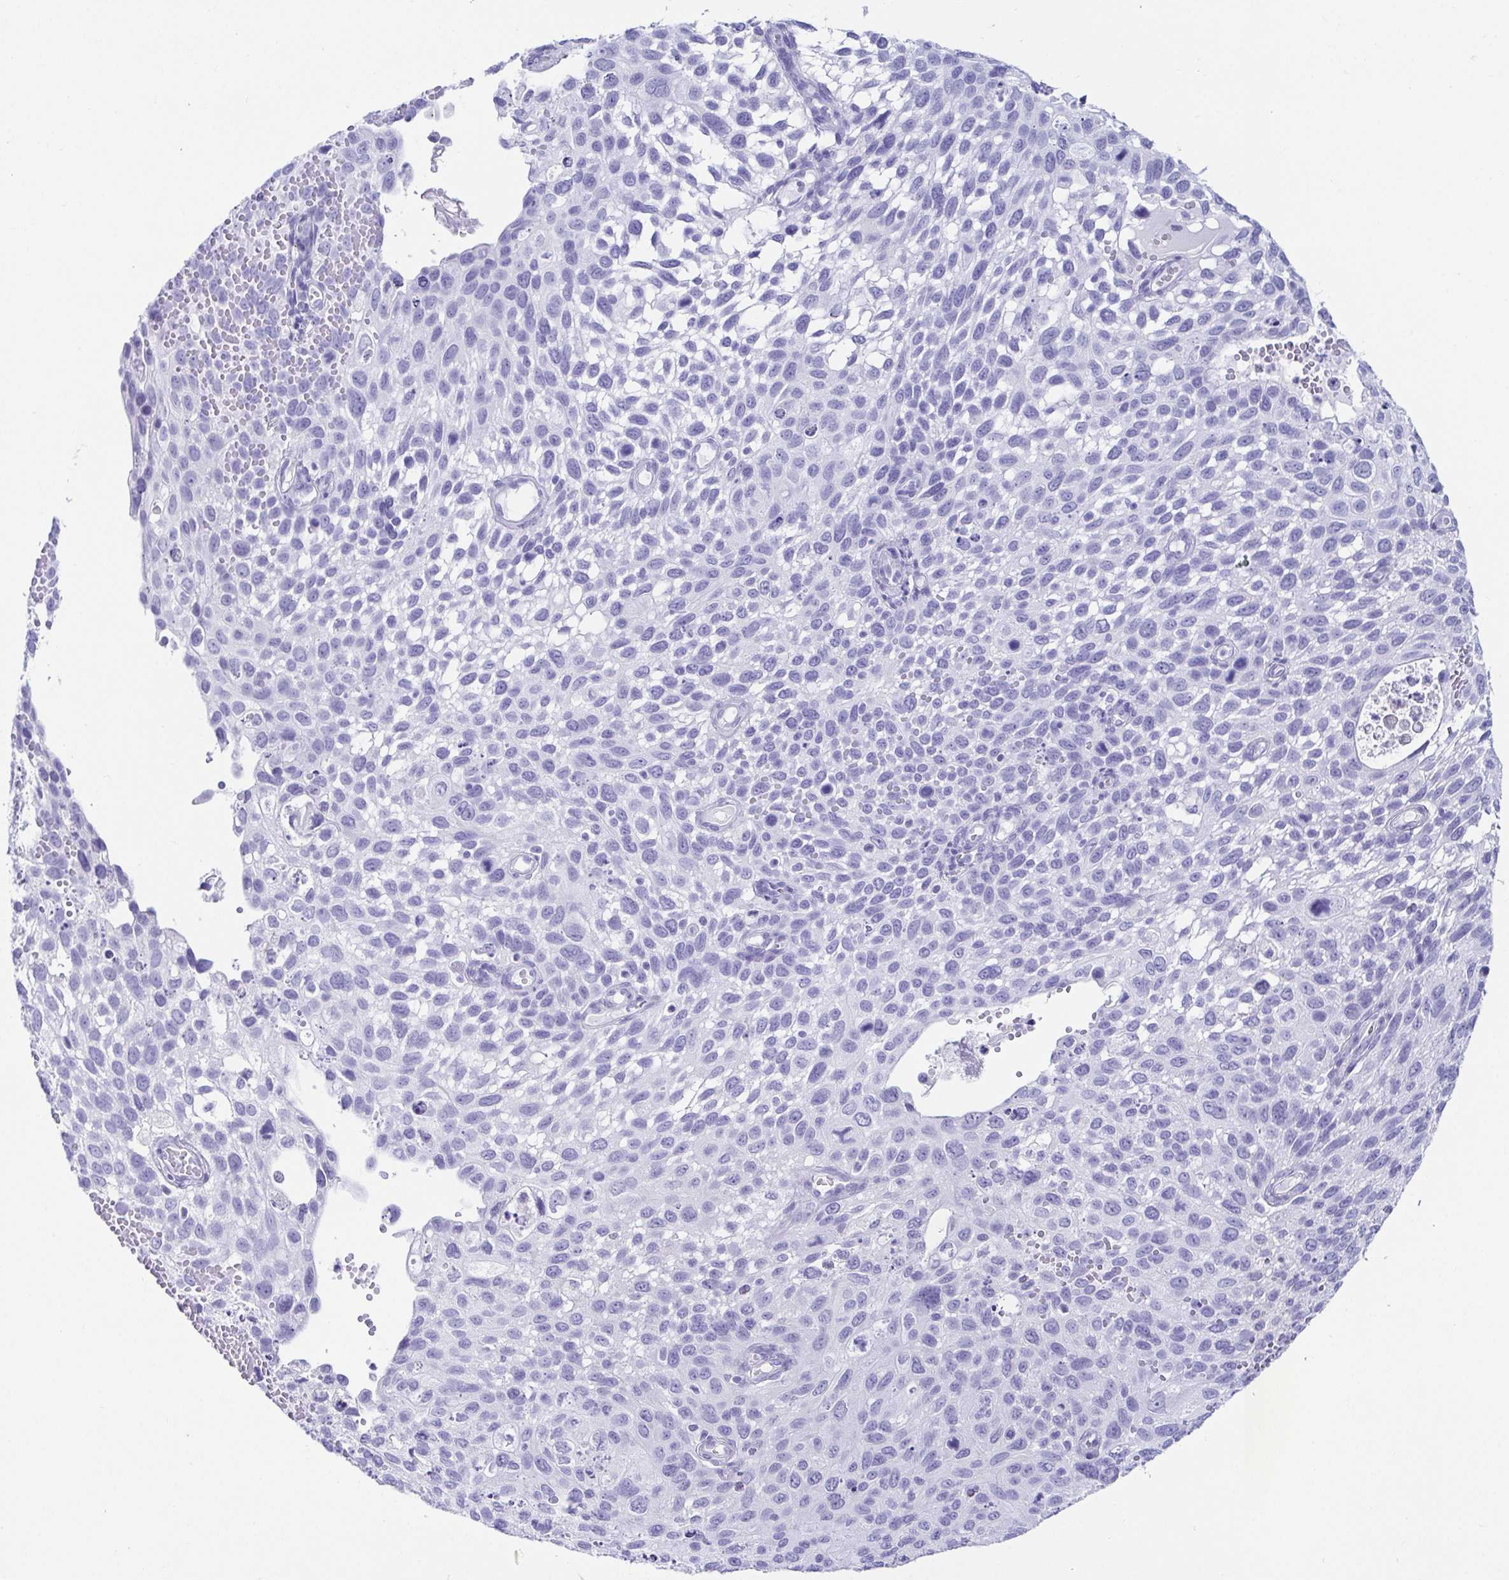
{"staining": {"intensity": "negative", "quantity": "none", "location": "none"}, "tissue": "cervical cancer", "cell_type": "Tumor cells", "image_type": "cancer", "snomed": [{"axis": "morphology", "description": "Squamous cell carcinoma, NOS"}, {"axis": "topography", "description": "Cervix"}], "caption": "An image of cervical squamous cell carcinoma stained for a protein displays no brown staining in tumor cells. (DAB immunohistochemistry (IHC) with hematoxylin counter stain).", "gene": "CD164L2", "patient": {"sex": "female", "age": 70}}